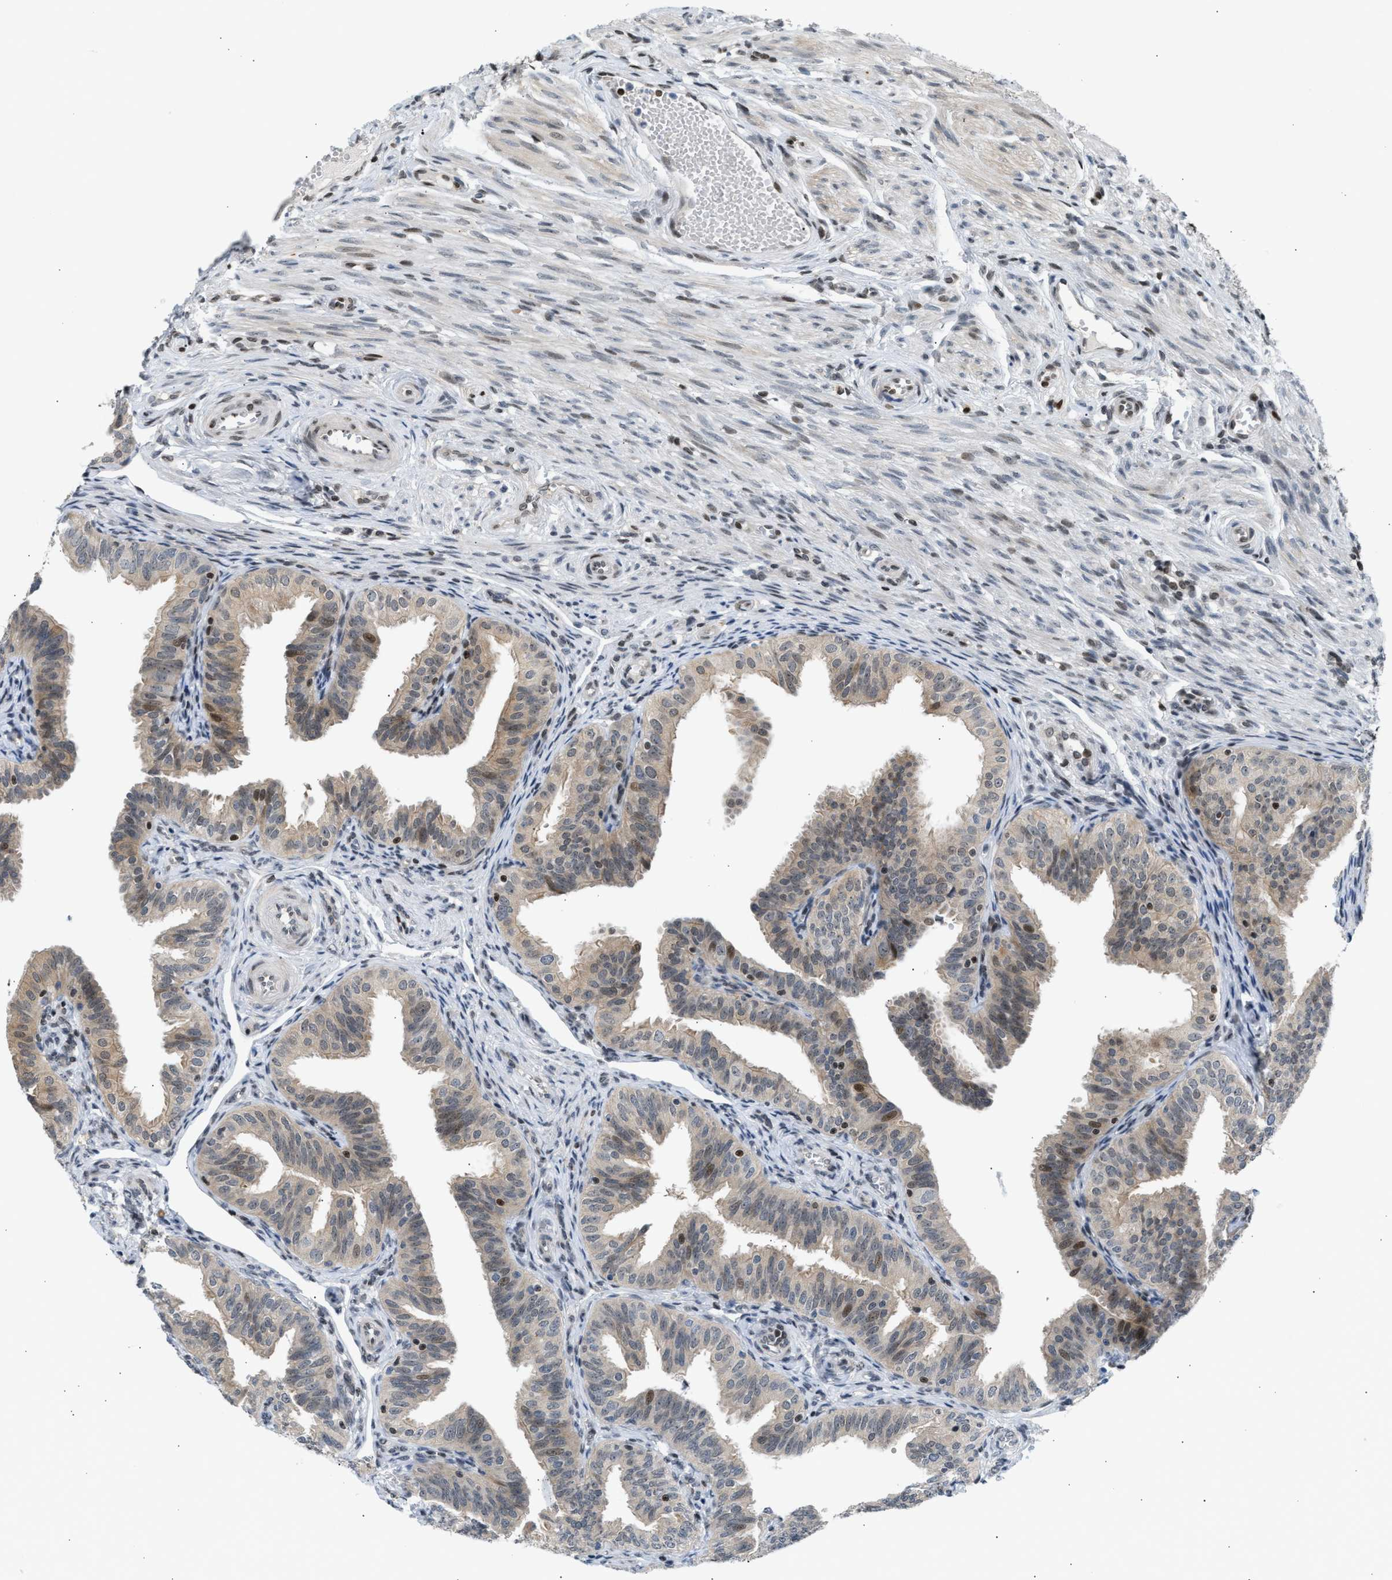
{"staining": {"intensity": "moderate", "quantity": "<25%", "location": "cytoplasmic/membranous,nuclear"}, "tissue": "fallopian tube", "cell_type": "Glandular cells", "image_type": "normal", "snomed": [{"axis": "morphology", "description": "Normal tissue, NOS"}, {"axis": "topography", "description": "Fallopian tube"}], "caption": "Moderate cytoplasmic/membranous,nuclear positivity is seen in approximately <25% of glandular cells in unremarkable fallopian tube. Using DAB (3,3'-diaminobenzidine) (brown) and hematoxylin (blue) stains, captured at high magnification using brightfield microscopy.", "gene": "NPS", "patient": {"sex": "female", "age": 35}}